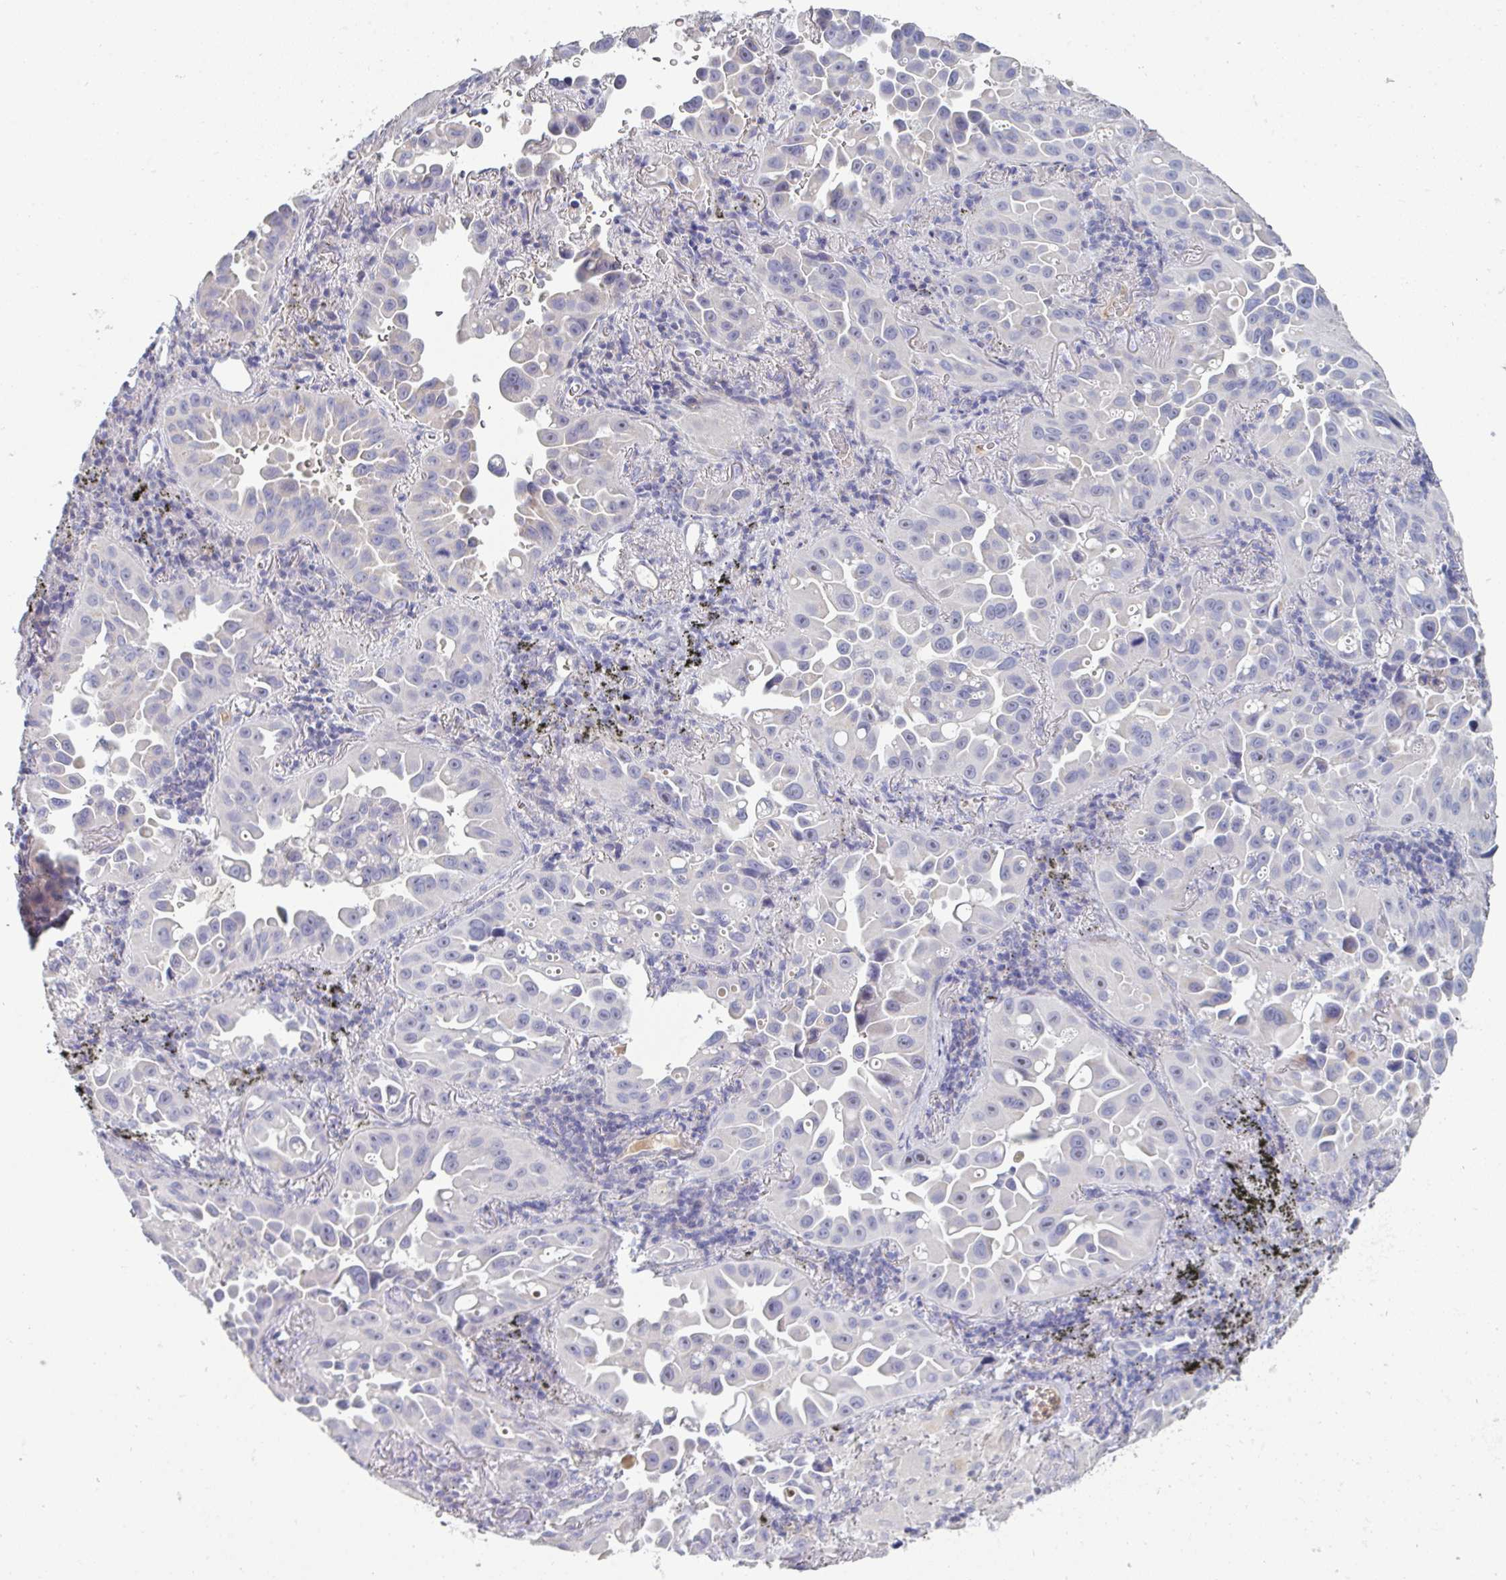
{"staining": {"intensity": "negative", "quantity": "none", "location": "none"}, "tissue": "lung cancer", "cell_type": "Tumor cells", "image_type": "cancer", "snomed": [{"axis": "morphology", "description": "Adenocarcinoma, NOS"}, {"axis": "topography", "description": "Lung"}], "caption": "Immunohistochemical staining of lung cancer (adenocarcinoma) demonstrates no significant staining in tumor cells.", "gene": "HGFAC", "patient": {"sex": "male", "age": 68}}